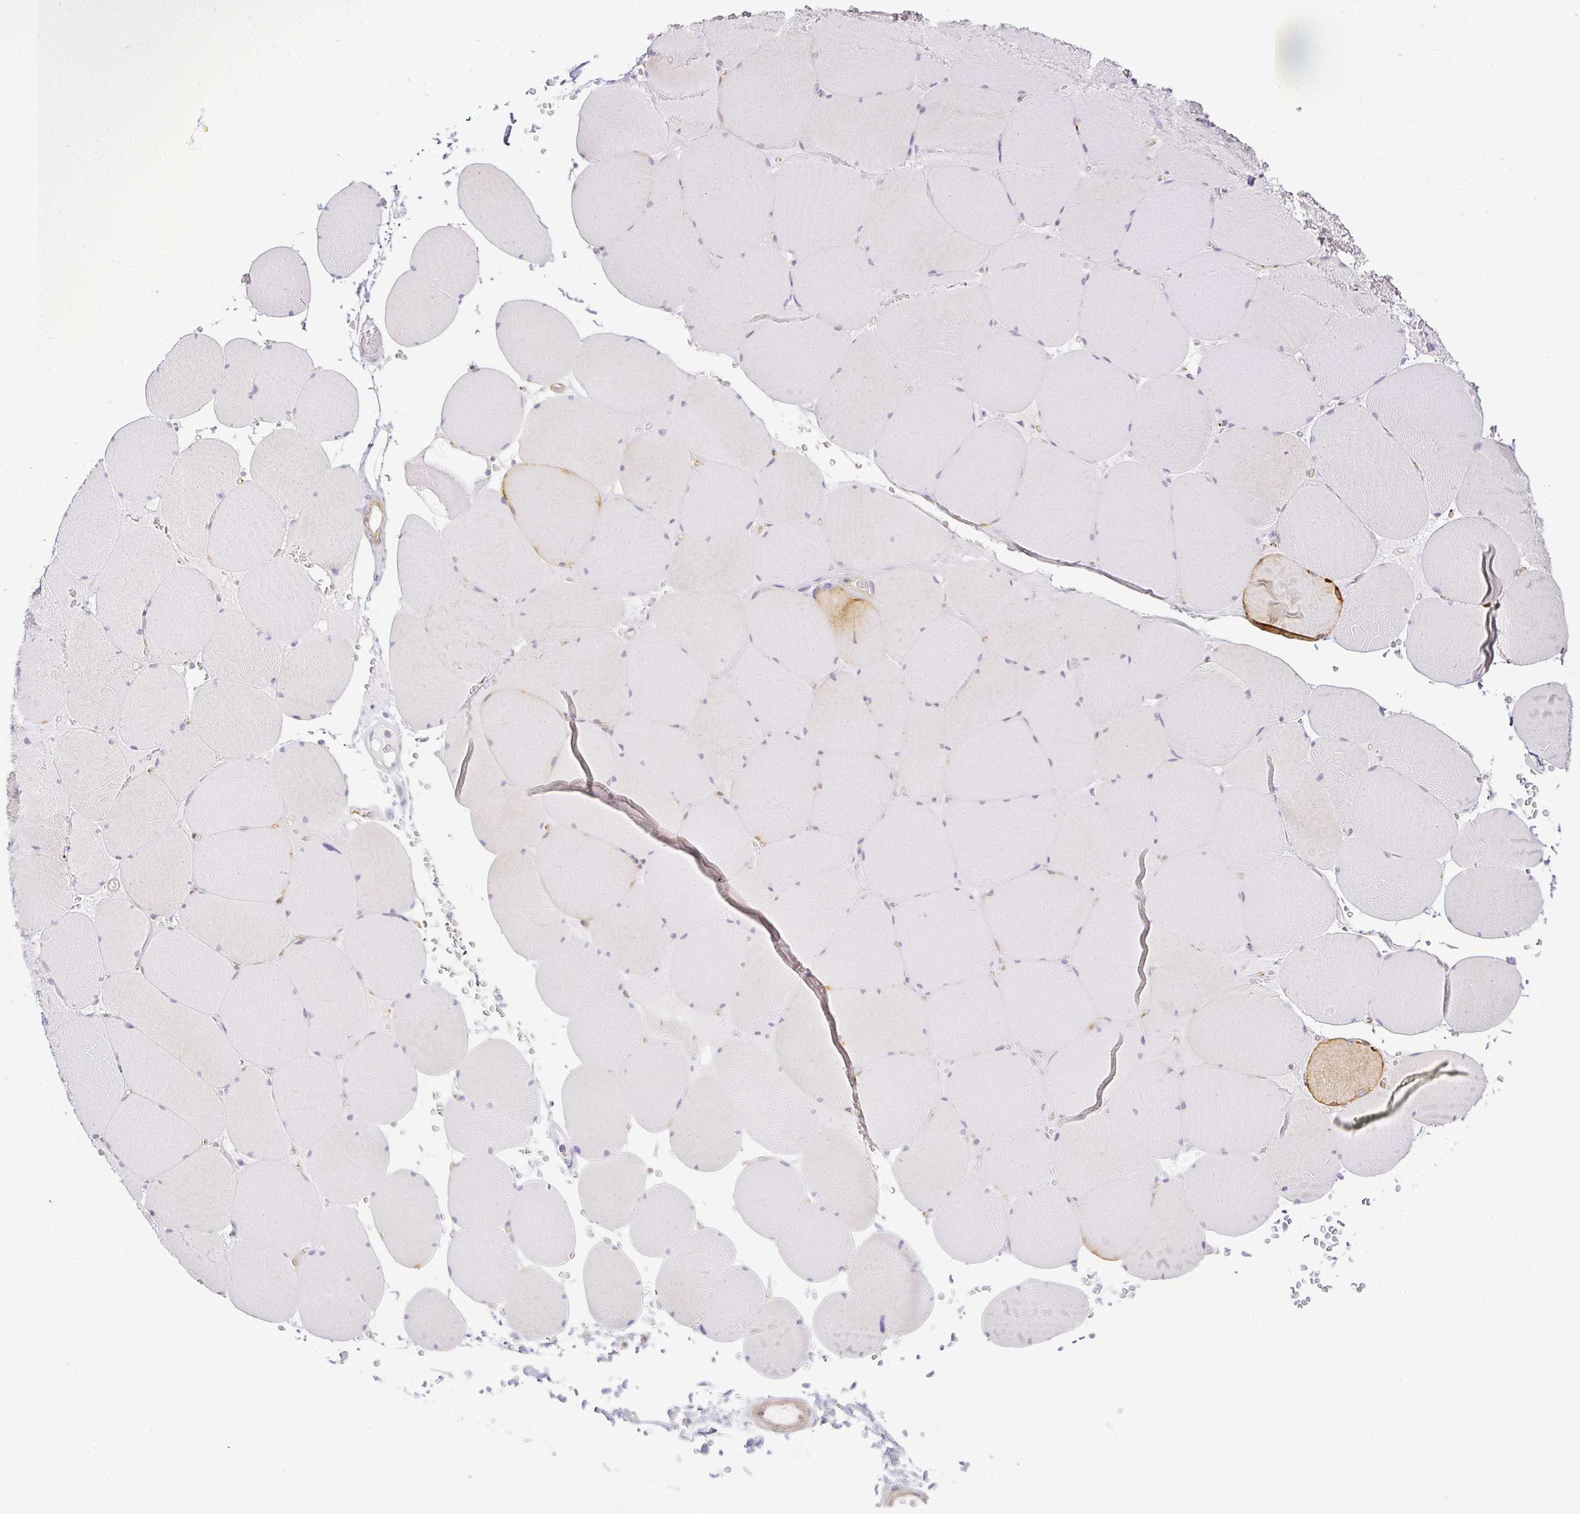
{"staining": {"intensity": "weak", "quantity": "<25%", "location": "cytoplasmic/membranous"}, "tissue": "skeletal muscle", "cell_type": "Myocytes", "image_type": "normal", "snomed": [{"axis": "morphology", "description": "Normal tissue, NOS"}, {"axis": "topography", "description": "Skeletal muscle"}, {"axis": "topography", "description": "Head-Neck"}], "caption": "This histopathology image is of unremarkable skeletal muscle stained with immunohistochemistry (IHC) to label a protein in brown with the nuclei are counter-stained blue. There is no staining in myocytes.", "gene": "ACAN", "patient": {"sex": "male", "age": 66}}